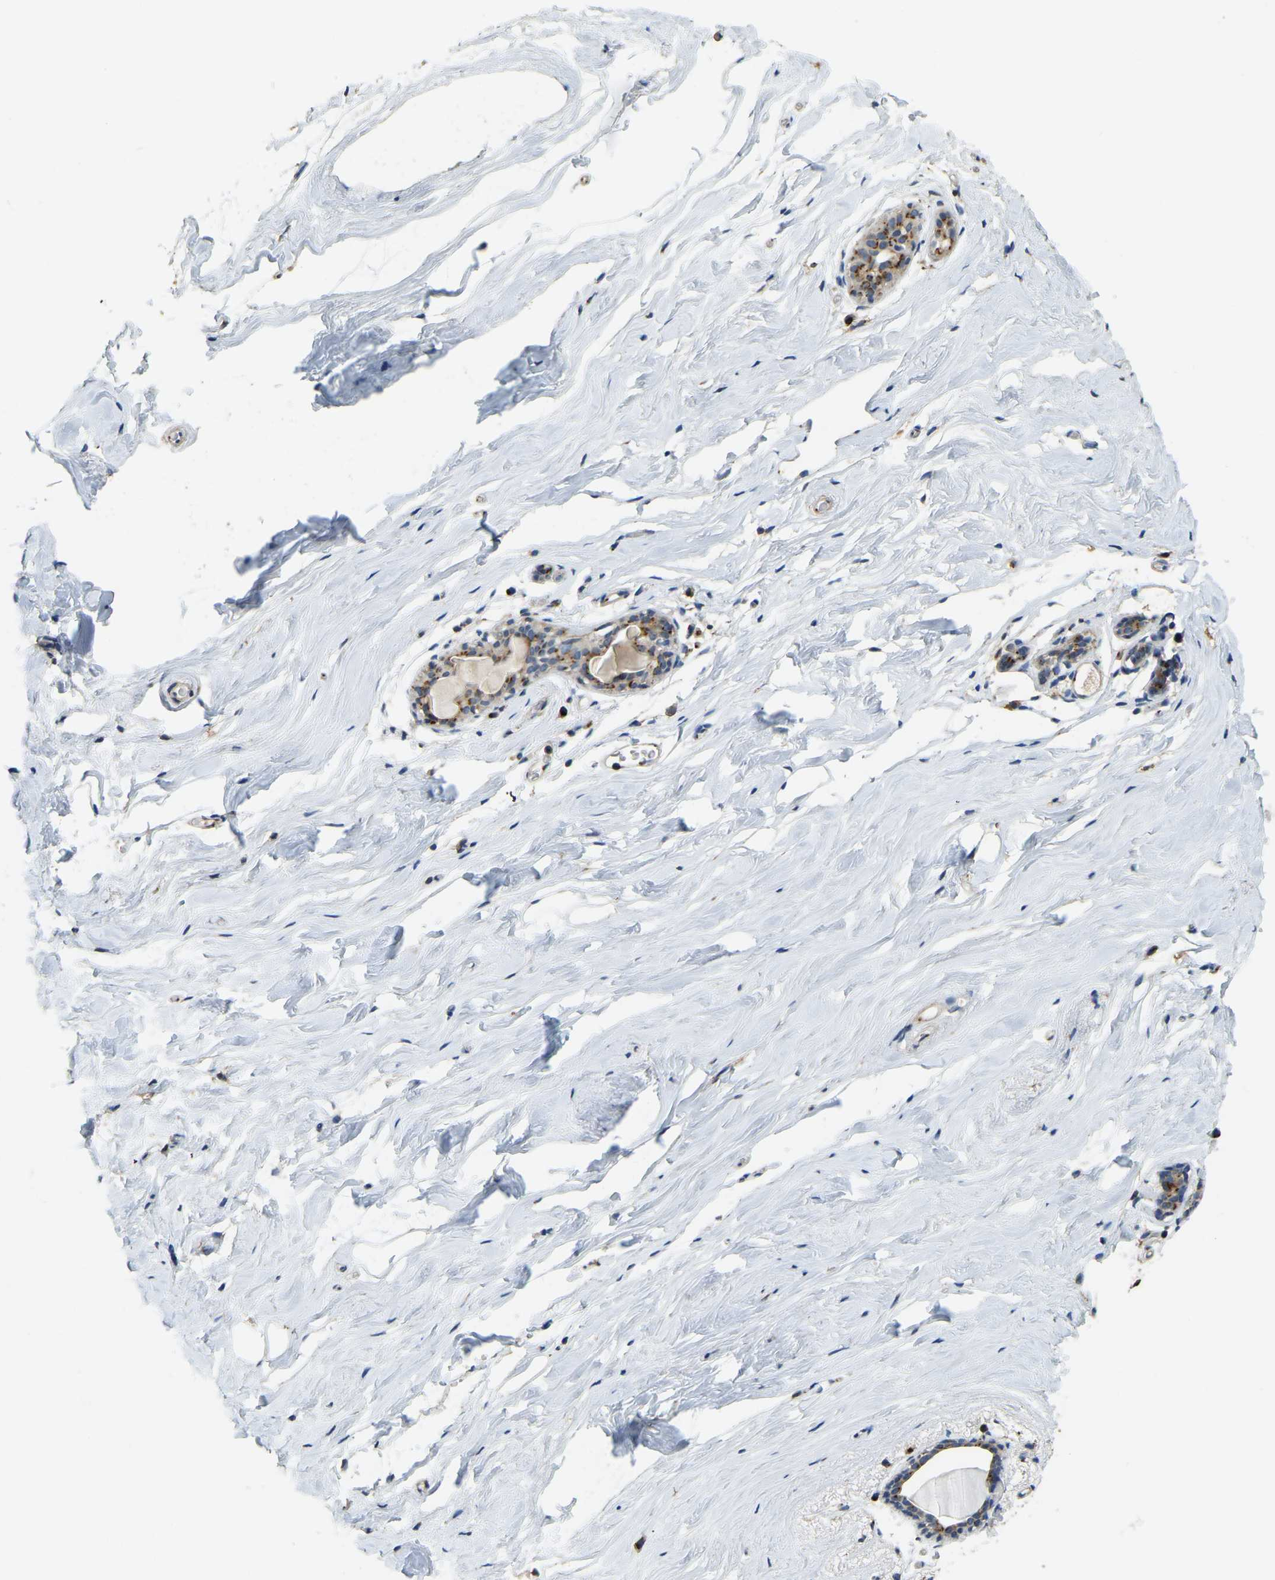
{"staining": {"intensity": "weak", "quantity": ">75%", "location": "cytoplasmic/membranous"}, "tissue": "breast", "cell_type": "Adipocytes", "image_type": "normal", "snomed": [{"axis": "morphology", "description": "Normal tissue, NOS"}, {"axis": "topography", "description": "Breast"}], "caption": "Human breast stained for a protein (brown) displays weak cytoplasmic/membranous positive expression in about >75% of adipocytes.", "gene": "FAM174A", "patient": {"sex": "female", "age": 62}}